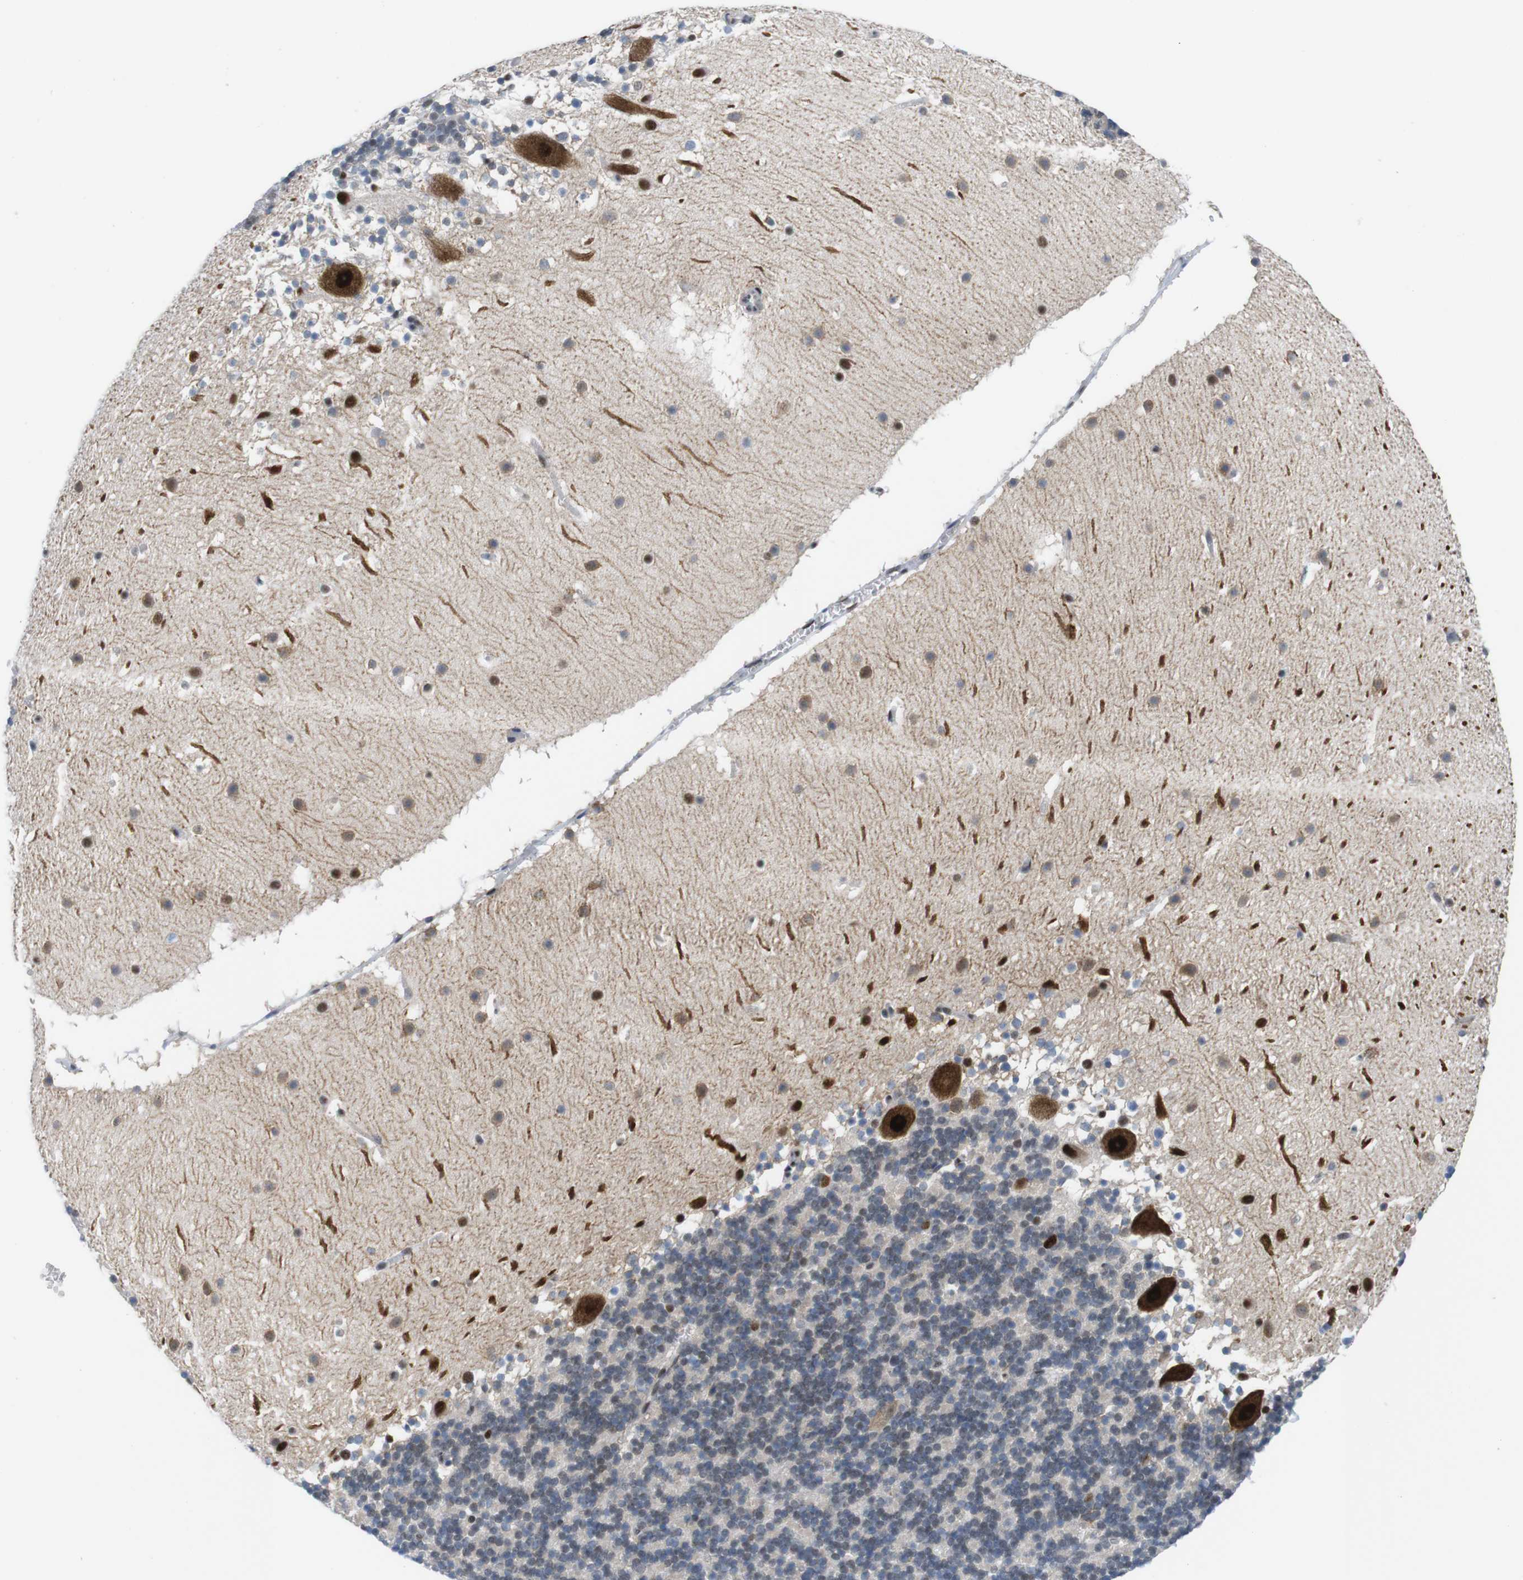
{"staining": {"intensity": "weak", "quantity": "<25%", "location": "nuclear"}, "tissue": "cerebellum", "cell_type": "Cells in granular layer", "image_type": "normal", "snomed": [{"axis": "morphology", "description": "Normal tissue, NOS"}, {"axis": "topography", "description": "Cerebellum"}], "caption": "This is a micrograph of immunohistochemistry (IHC) staining of normal cerebellum, which shows no positivity in cells in granular layer.", "gene": "PSME3", "patient": {"sex": "male", "age": 45}}